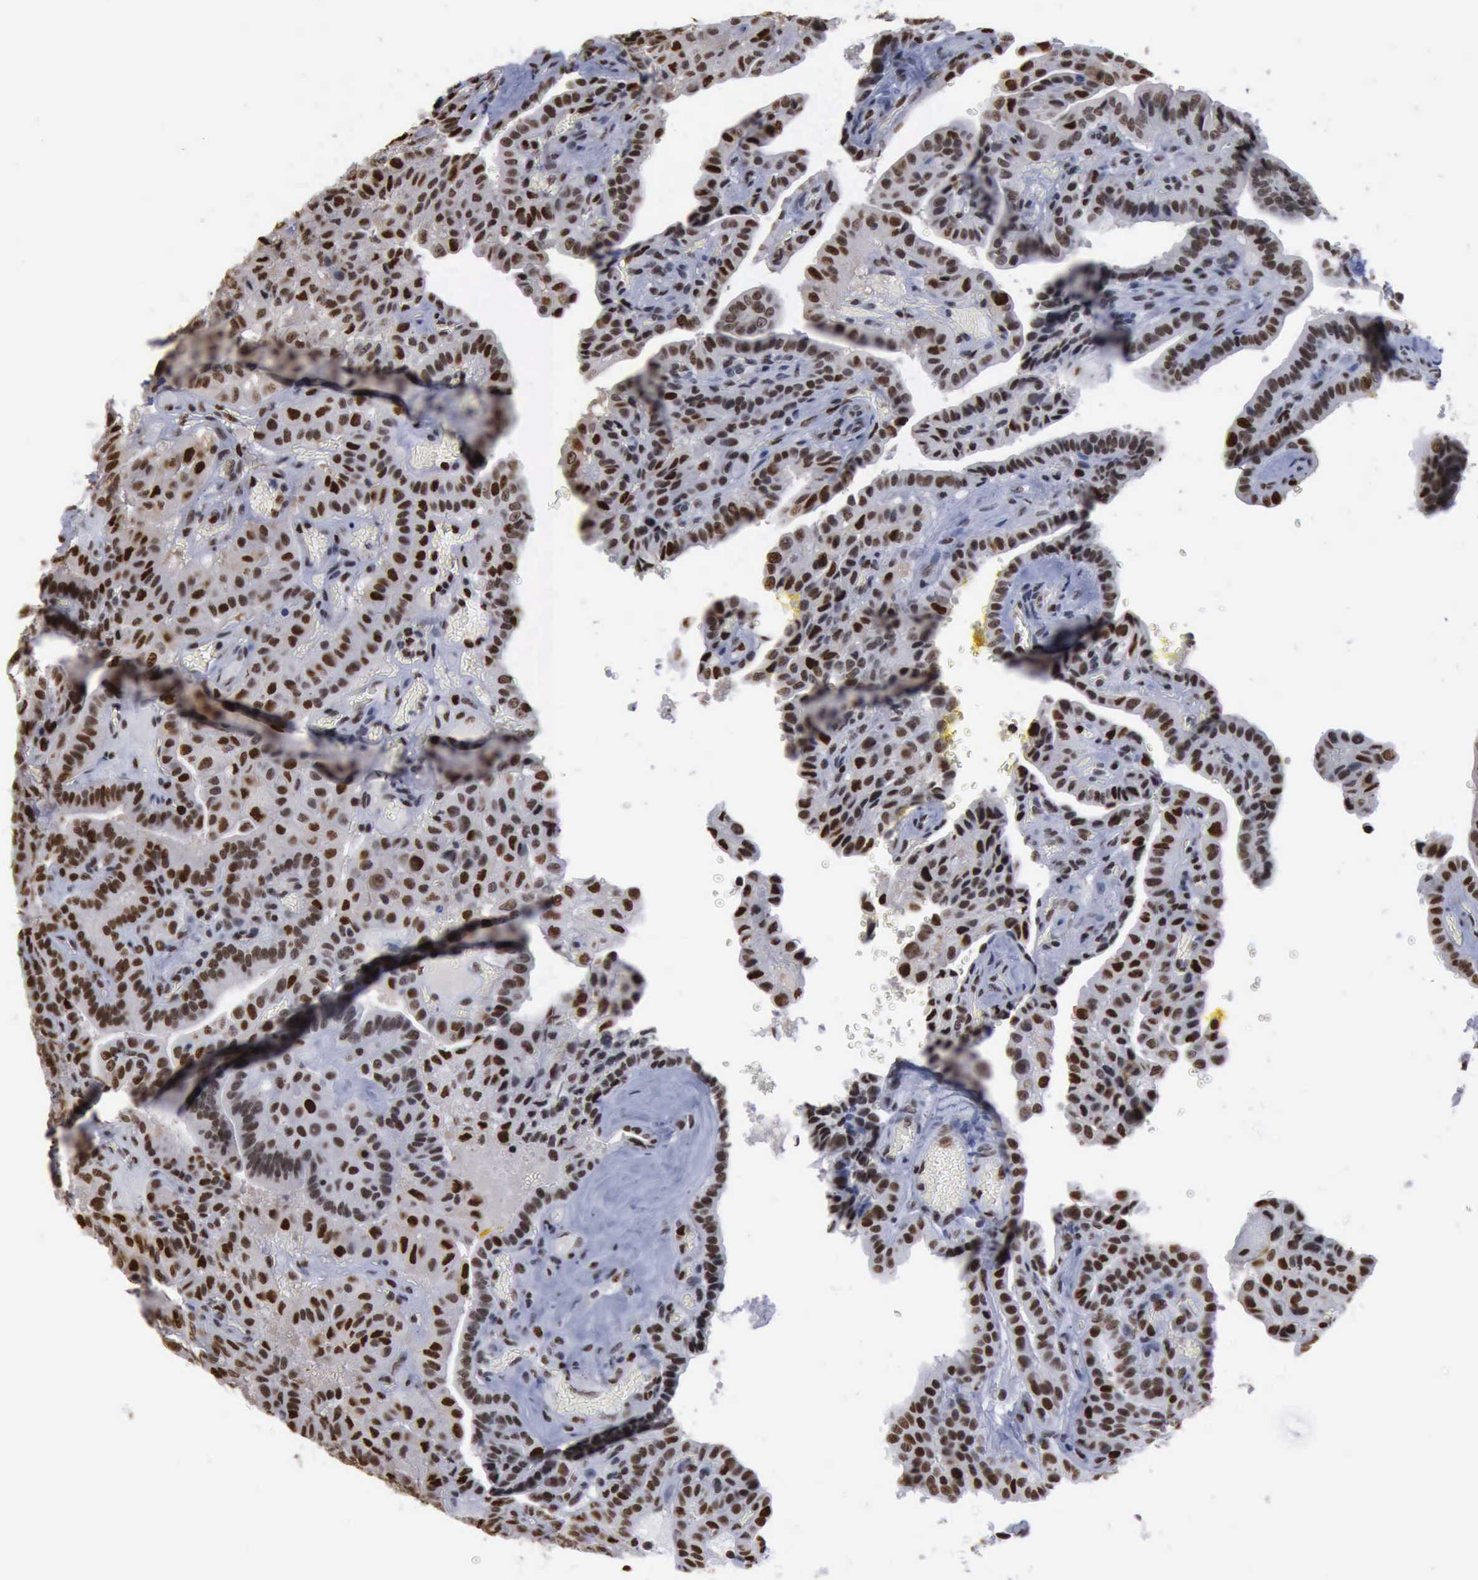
{"staining": {"intensity": "moderate", "quantity": ">75%", "location": "nuclear"}, "tissue": "thyroid cancer", "cell_type": "Tumor cells", "image_type": "cancer", "snomed": [{"axis": "morphology", "description": "Papillary adenocarcinoma, NOS"}, {"axis": "topography", "description": "Thyroid gland"}], "caption": "The immunohistochemical stain highlights moderate nuclear positivity in tumor cells of thyroid cancer (papillary adenocarcinoma) tissue. Nuclei are stained in blue.", "gene": "PCNA", "patient": {"sex": "male", "age": 87}}